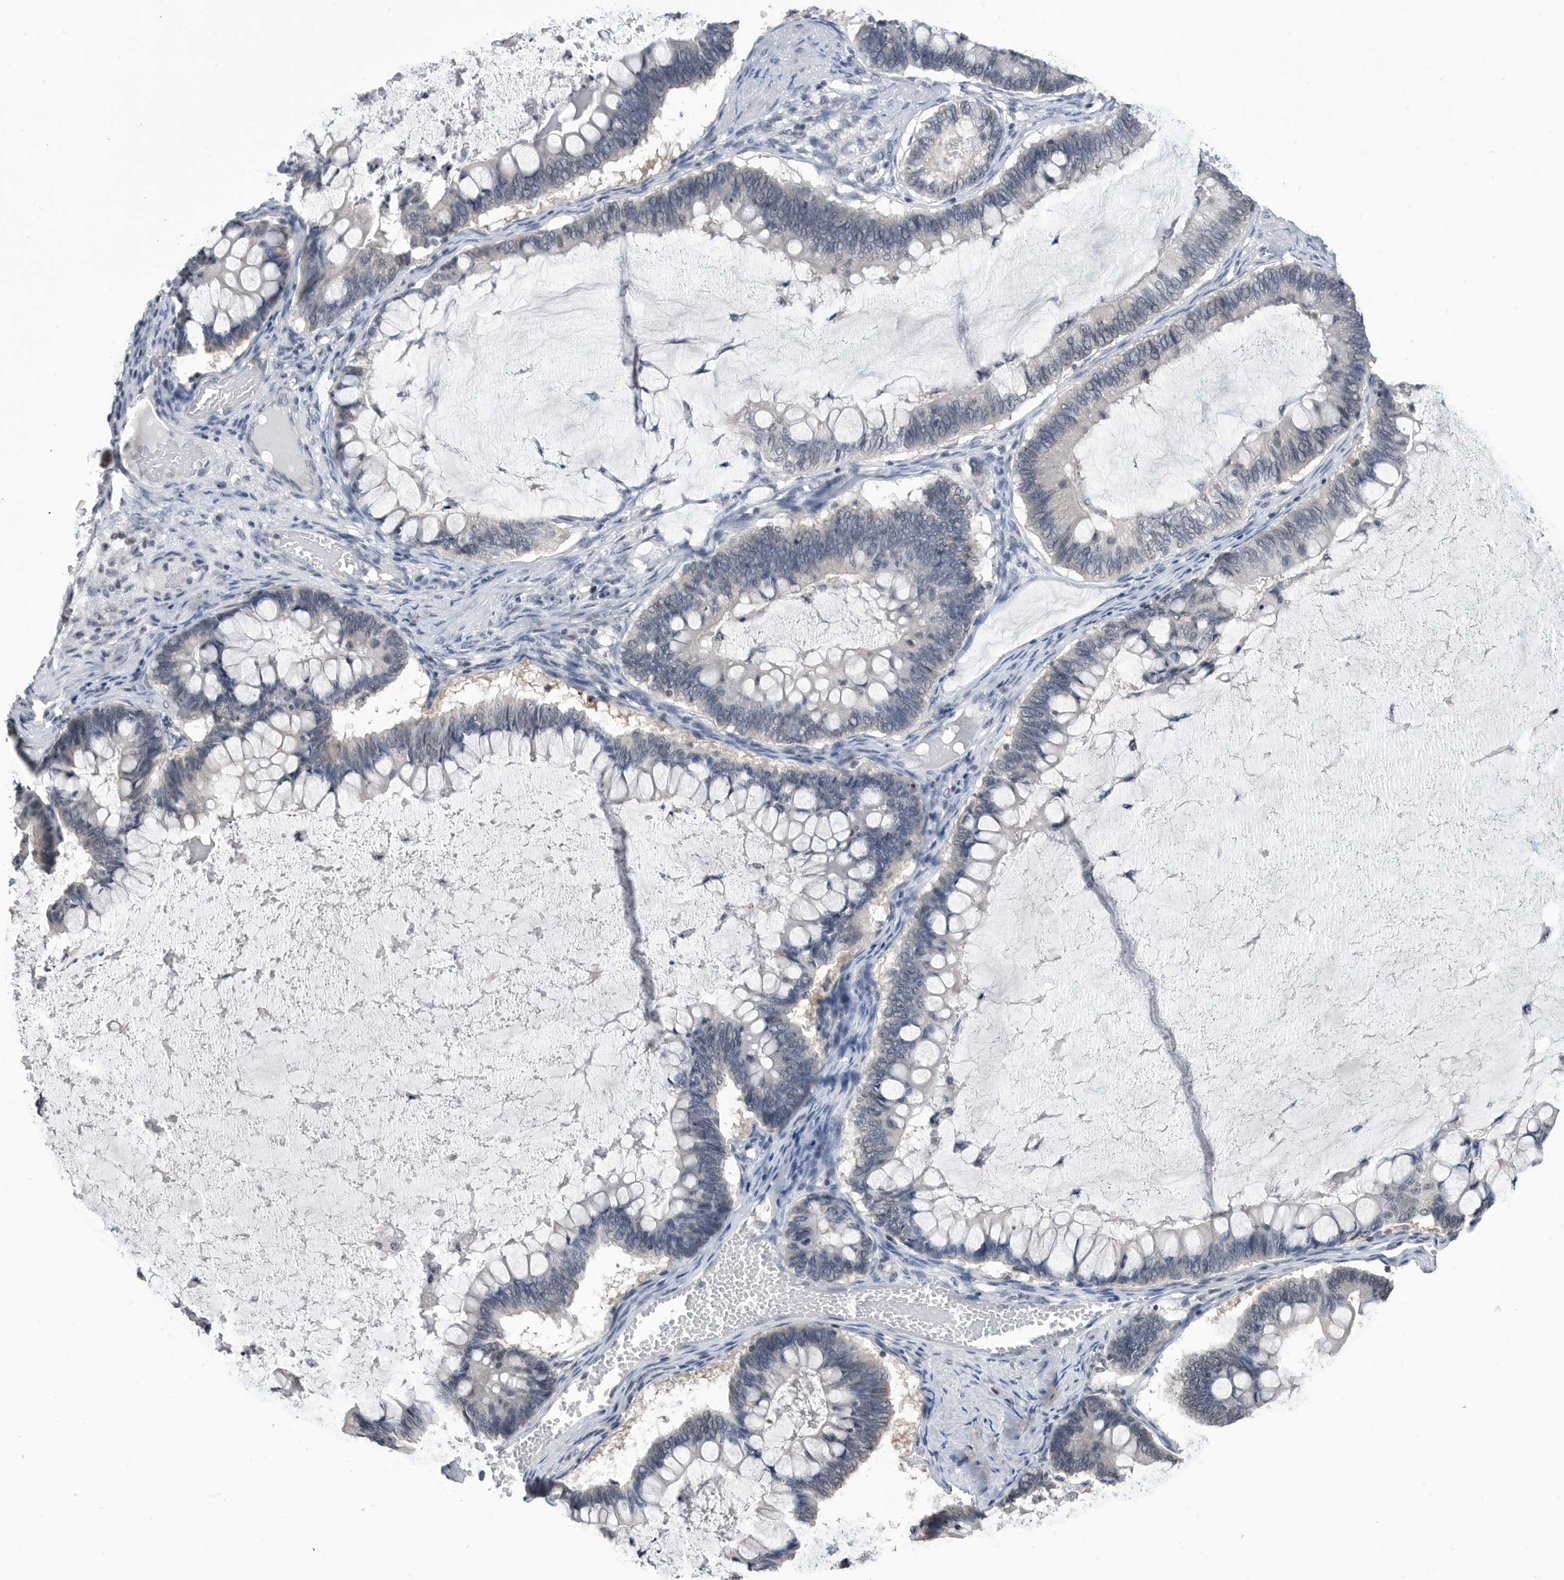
{"staining": {"intensity": "negative", "quantity": "none", "location": "none"}, "tissue": "ovarian cancer", "cell_type": "Tumor cells", "image_type": "cancer", "snomed": [{"axis": "morphology", "description": "Cystadenocarcinoma, mucinous, NOS"}, {"axis": "topography", "description": "Ovary"}], "caption": "Immunohistochemistry (IHC) image of mucinous cystadenocarcinoma (ovarian) stained for a protein (brown), which displays no expression in tumor cells.", "gene": "TSTD1", "patient": {"sex": "female", "age": 61}}